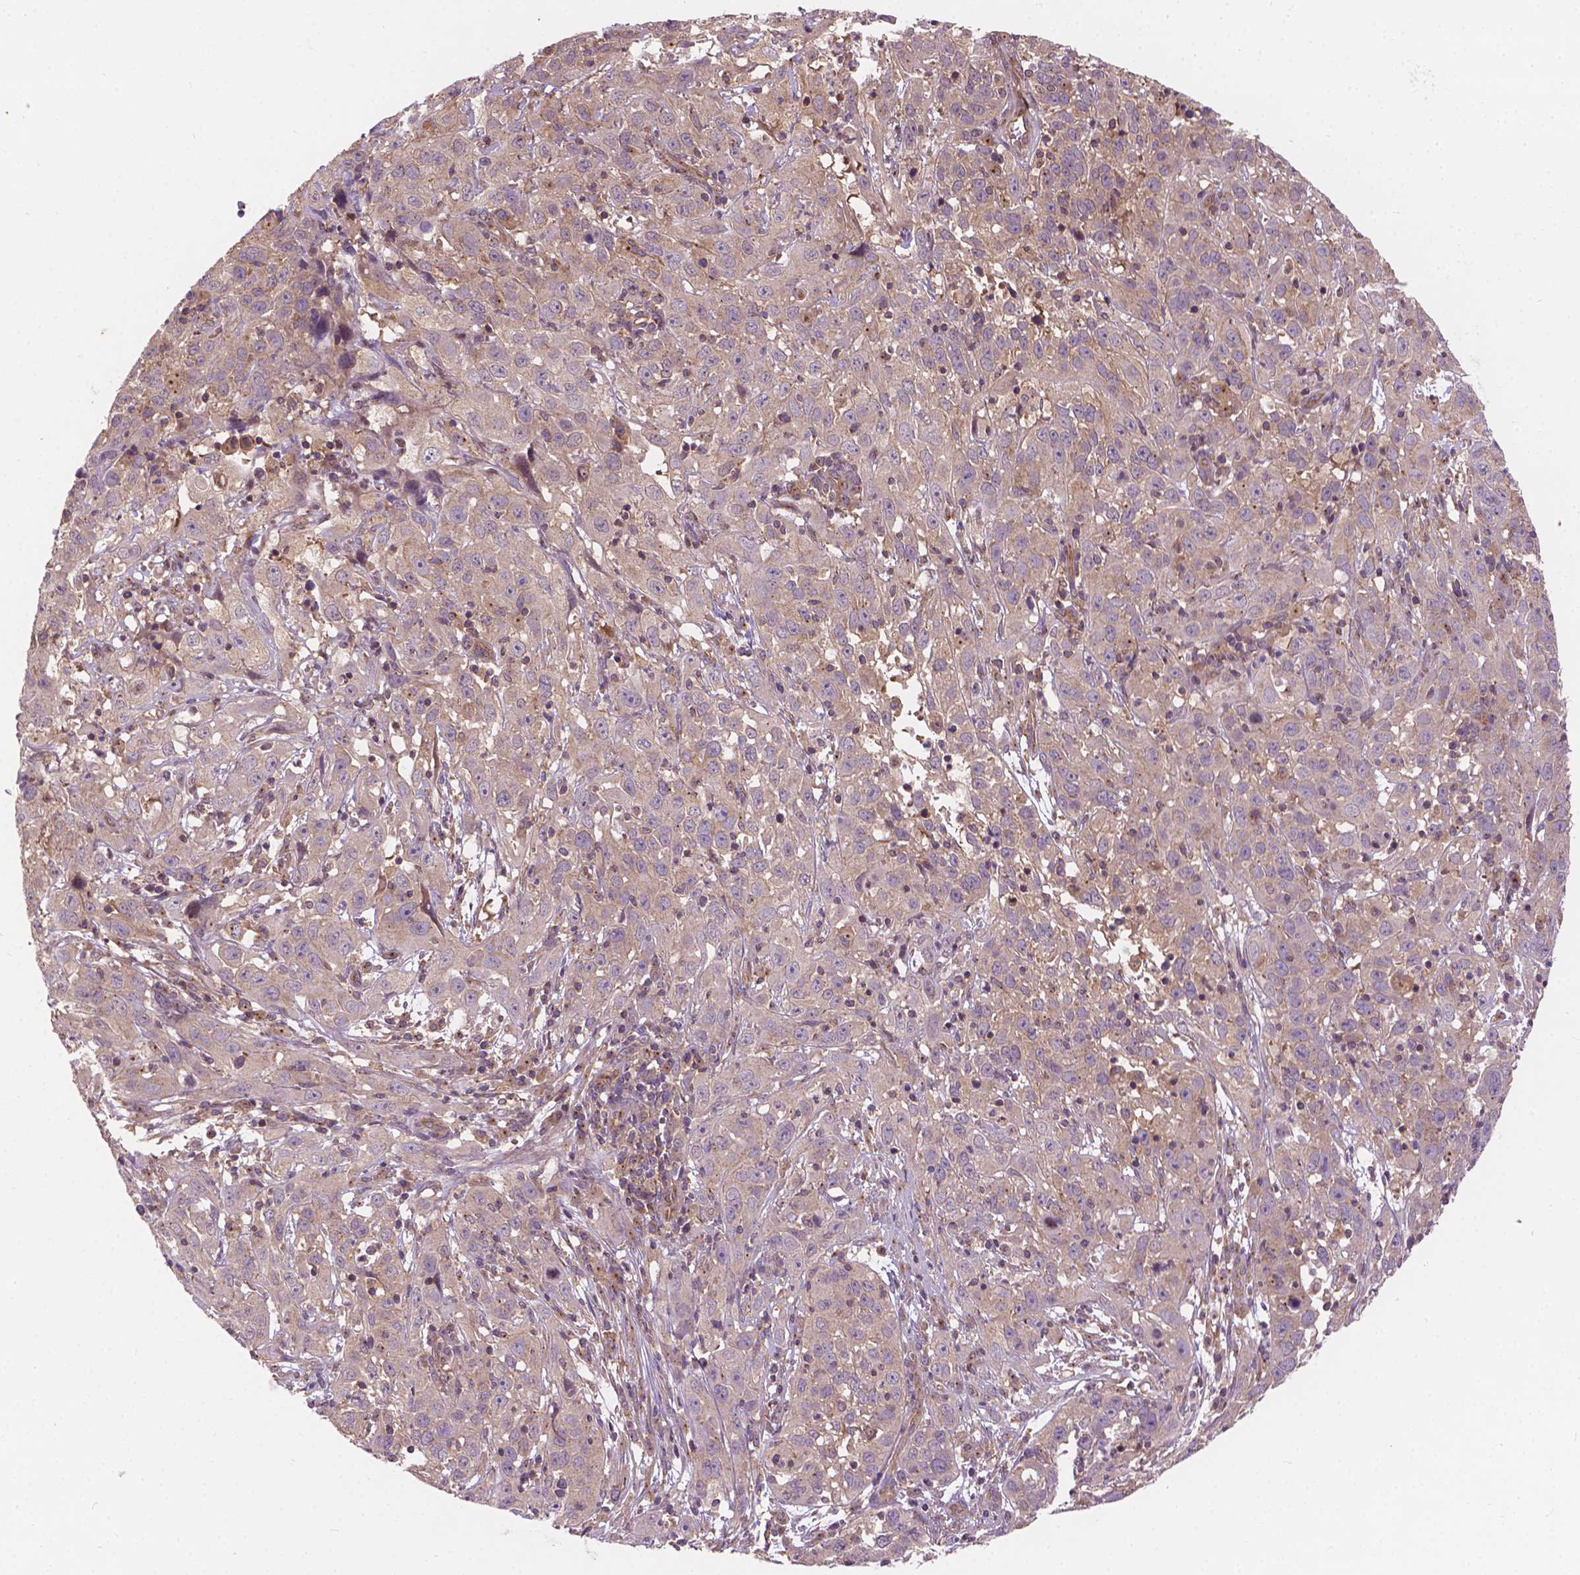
{"staining": {"intensity": "negative", "quantity": "none", "location": "none"}, "tissue": "cervical cancer", "cell_type": "Tumor cells", "image_type": "cancer", "snomed": [{"axis": "morphology", "description": "Squamous cell carcinoma, NOS"}, {"axis": "topography", "description": "Cervix"}], "caption": "Tumor cells show no significant protein expression in squamous cell carcinoma (cervical).", "gene": "MZT1", "patient": {"sex": "female", "age": 32}}